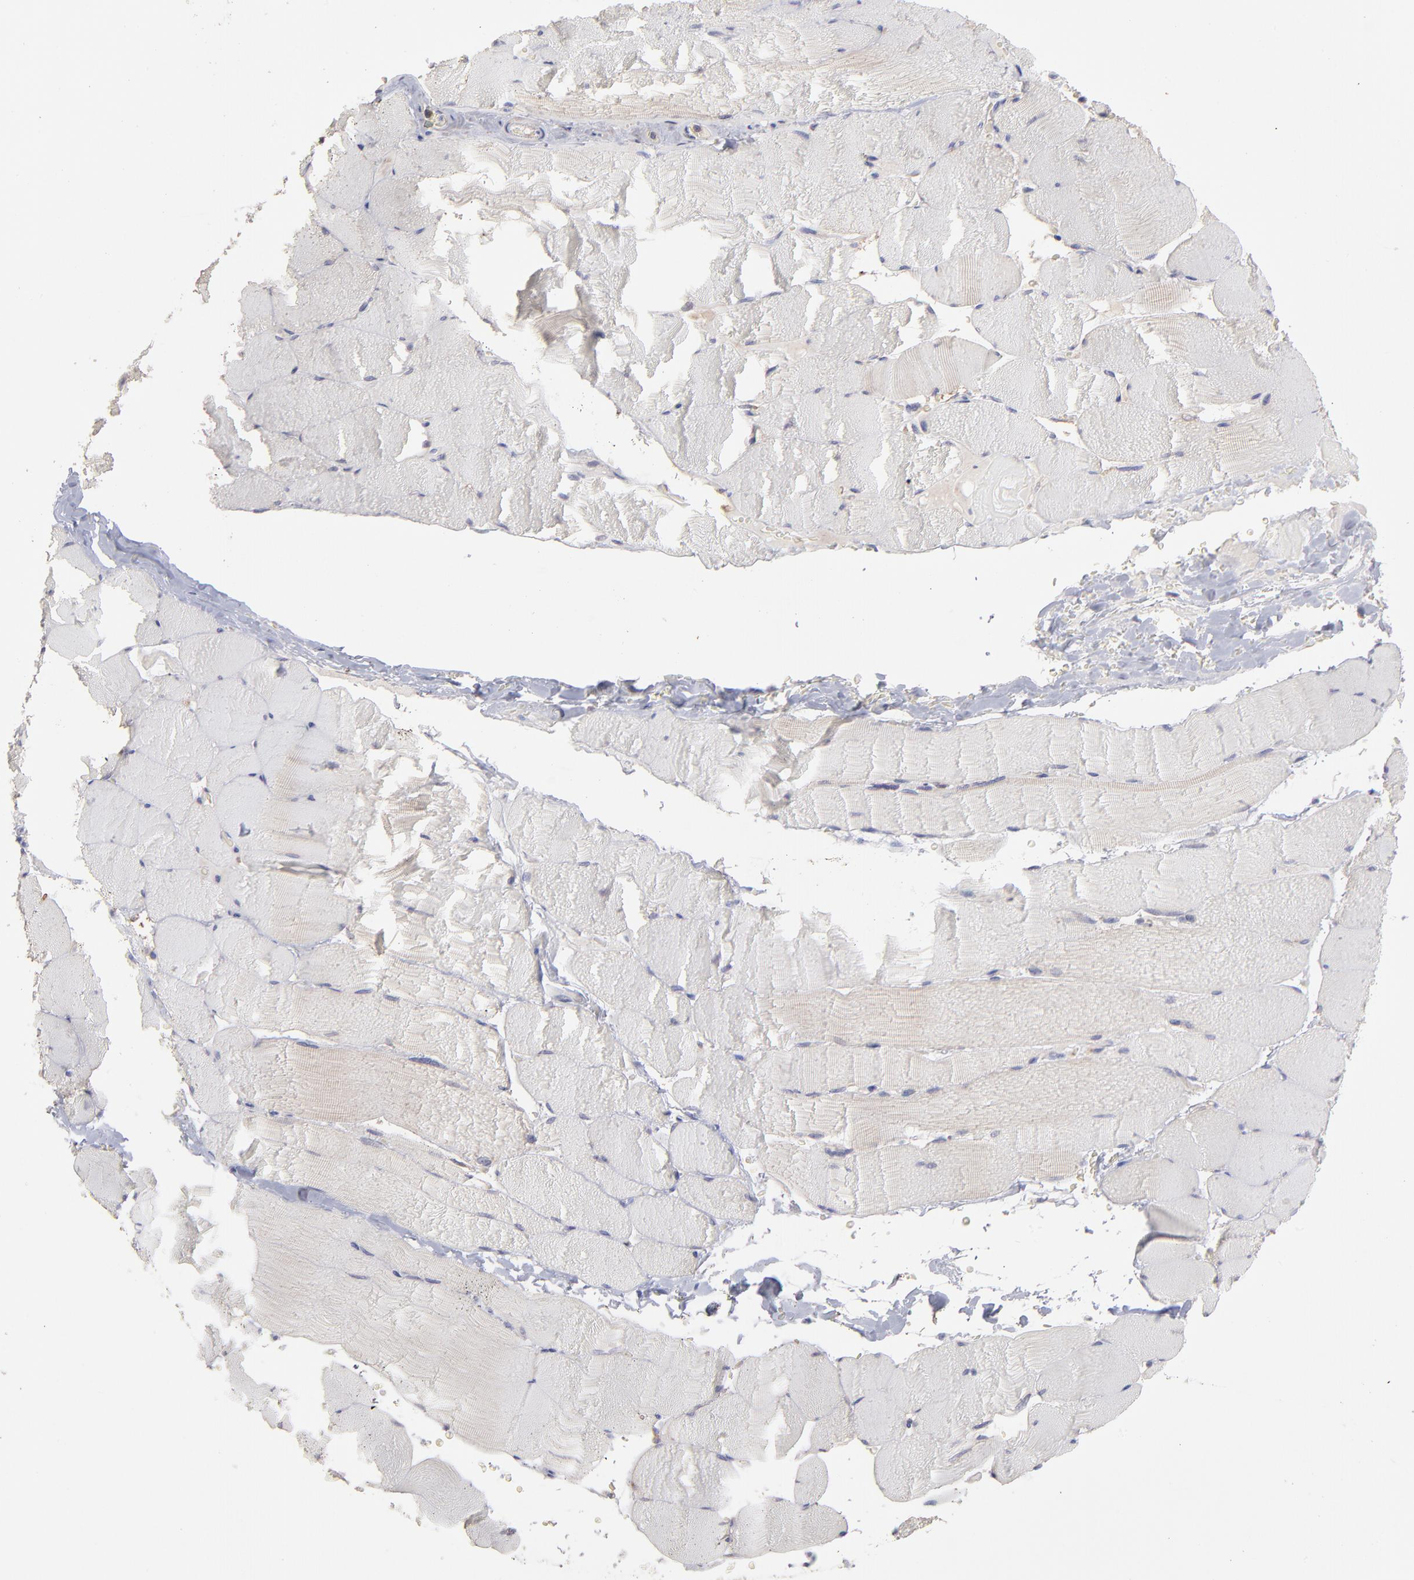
{"staining": {"intensity": "negative", "quantity": "none", "location": "none"}, "tissue": "skeletal muscle", "cell_type": "Myocytes", "image_type": "normal", "snomed": [{"axis": "morphology", "description": "Normal tissue, NOS"}, {"axis": "topography", "description": "Skeletal muscle"}], "caption": "Immunohistochemistry image of normal skeletal muscle: skeletal muscle stained with DAB (3,3'-diaminobenzidine) displays no significant protein staining in myocytes. Nuclei are stained in blue.", "gene": "RPLP0", "patient": {"sex": "male", "age": 62}}